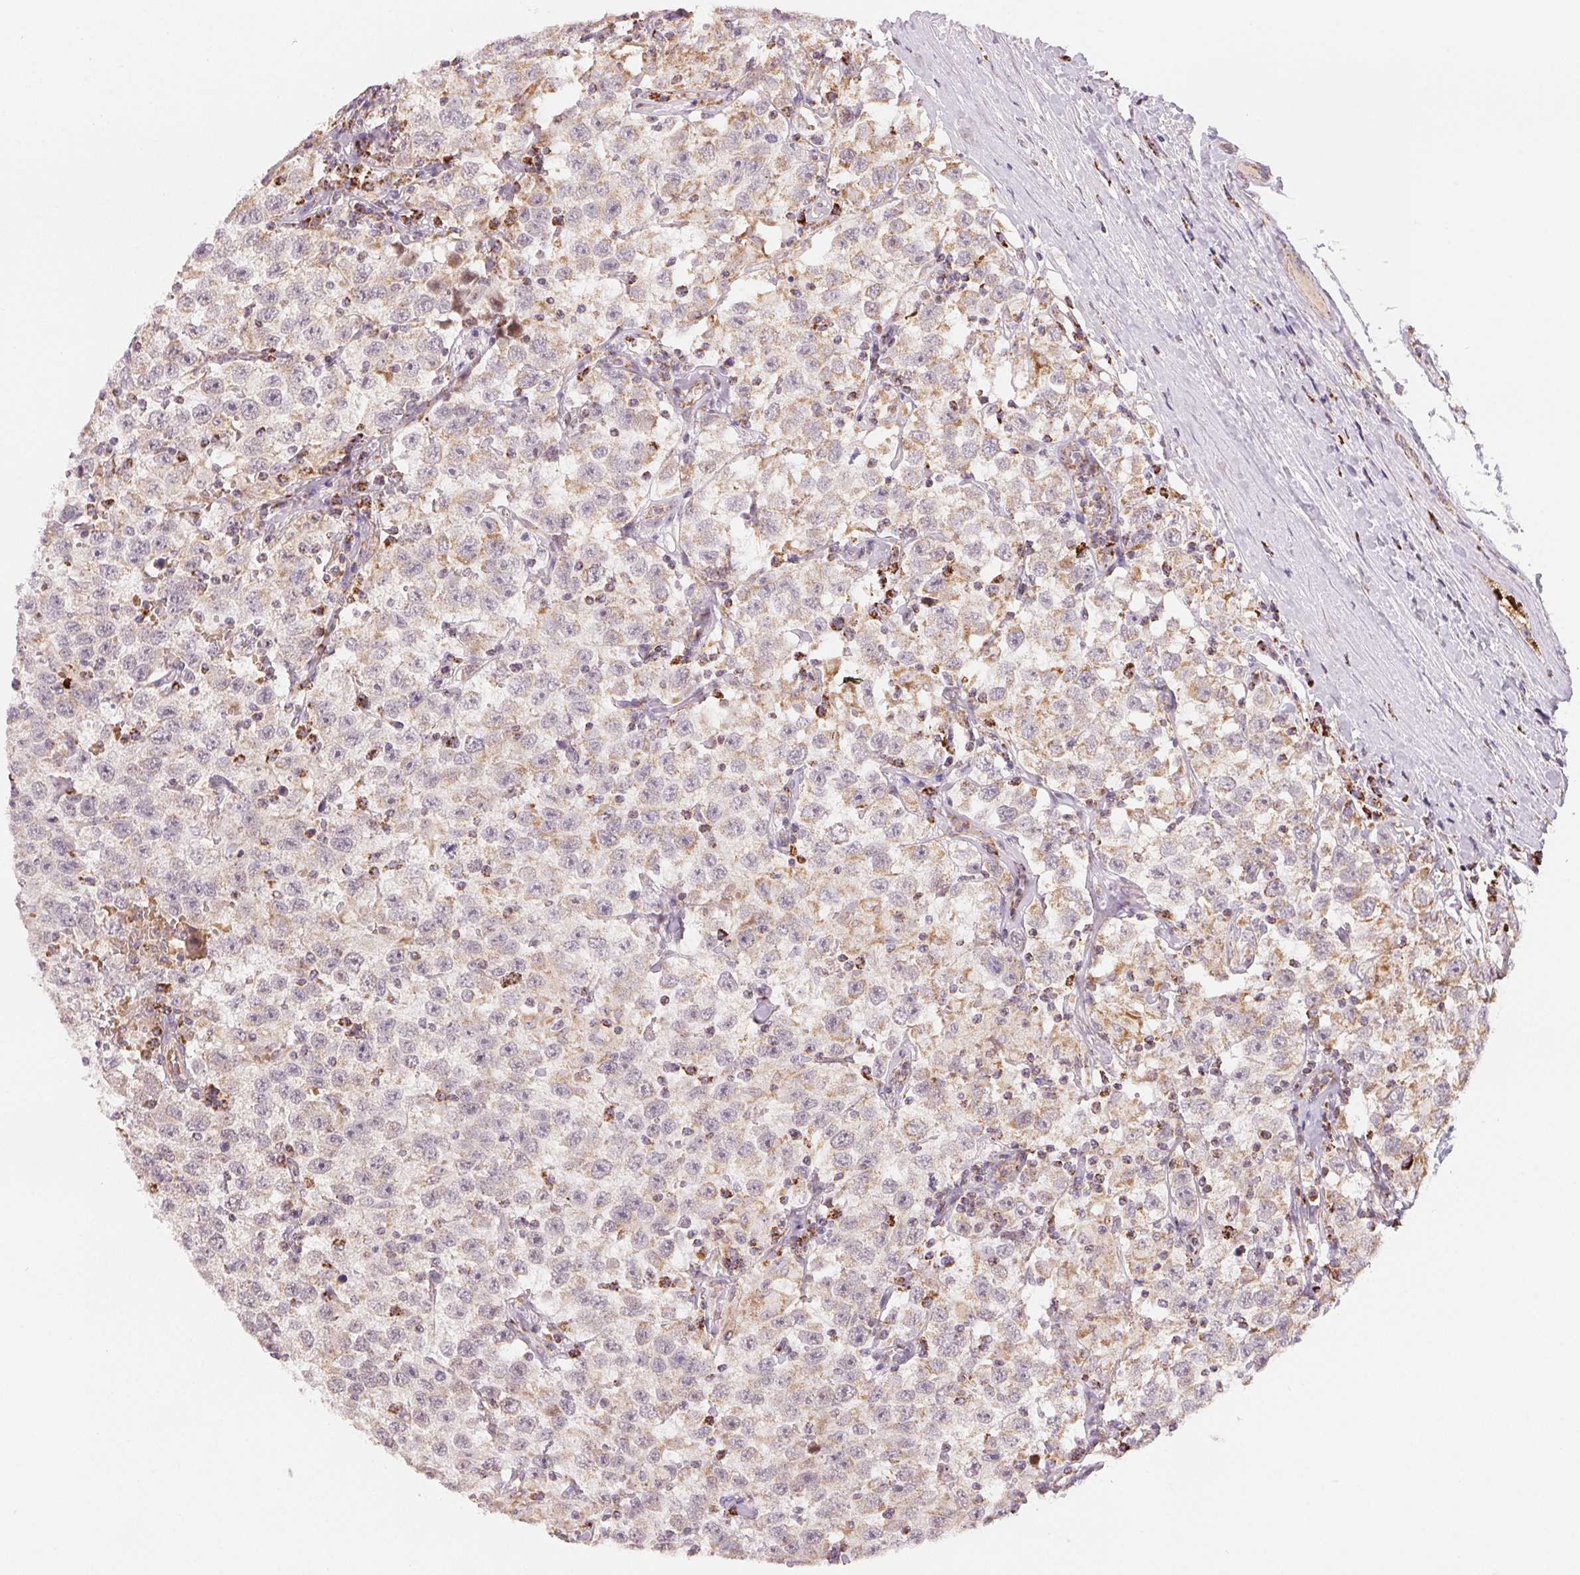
{"staining": {"intensity": "weak", "quantity": "<25%", "location": "cytoplasmic/membranous"}, "tissue": "testis cancer", "cell_type": "Tumor cells", "image_type": "cancer", "snomed": [{"axis": "morphology", "description": "Seminoma, NOS"}, {"axis": "topography", "description": "Testis"}], "caption": "Tumor cells are negative for brown protein staining in testis seminoma. (Brightfield microscopy of DAB immunohistochemistry at high magnification).", "gene": "HINT2", "patient": {"sex": "male", "age": 41}}